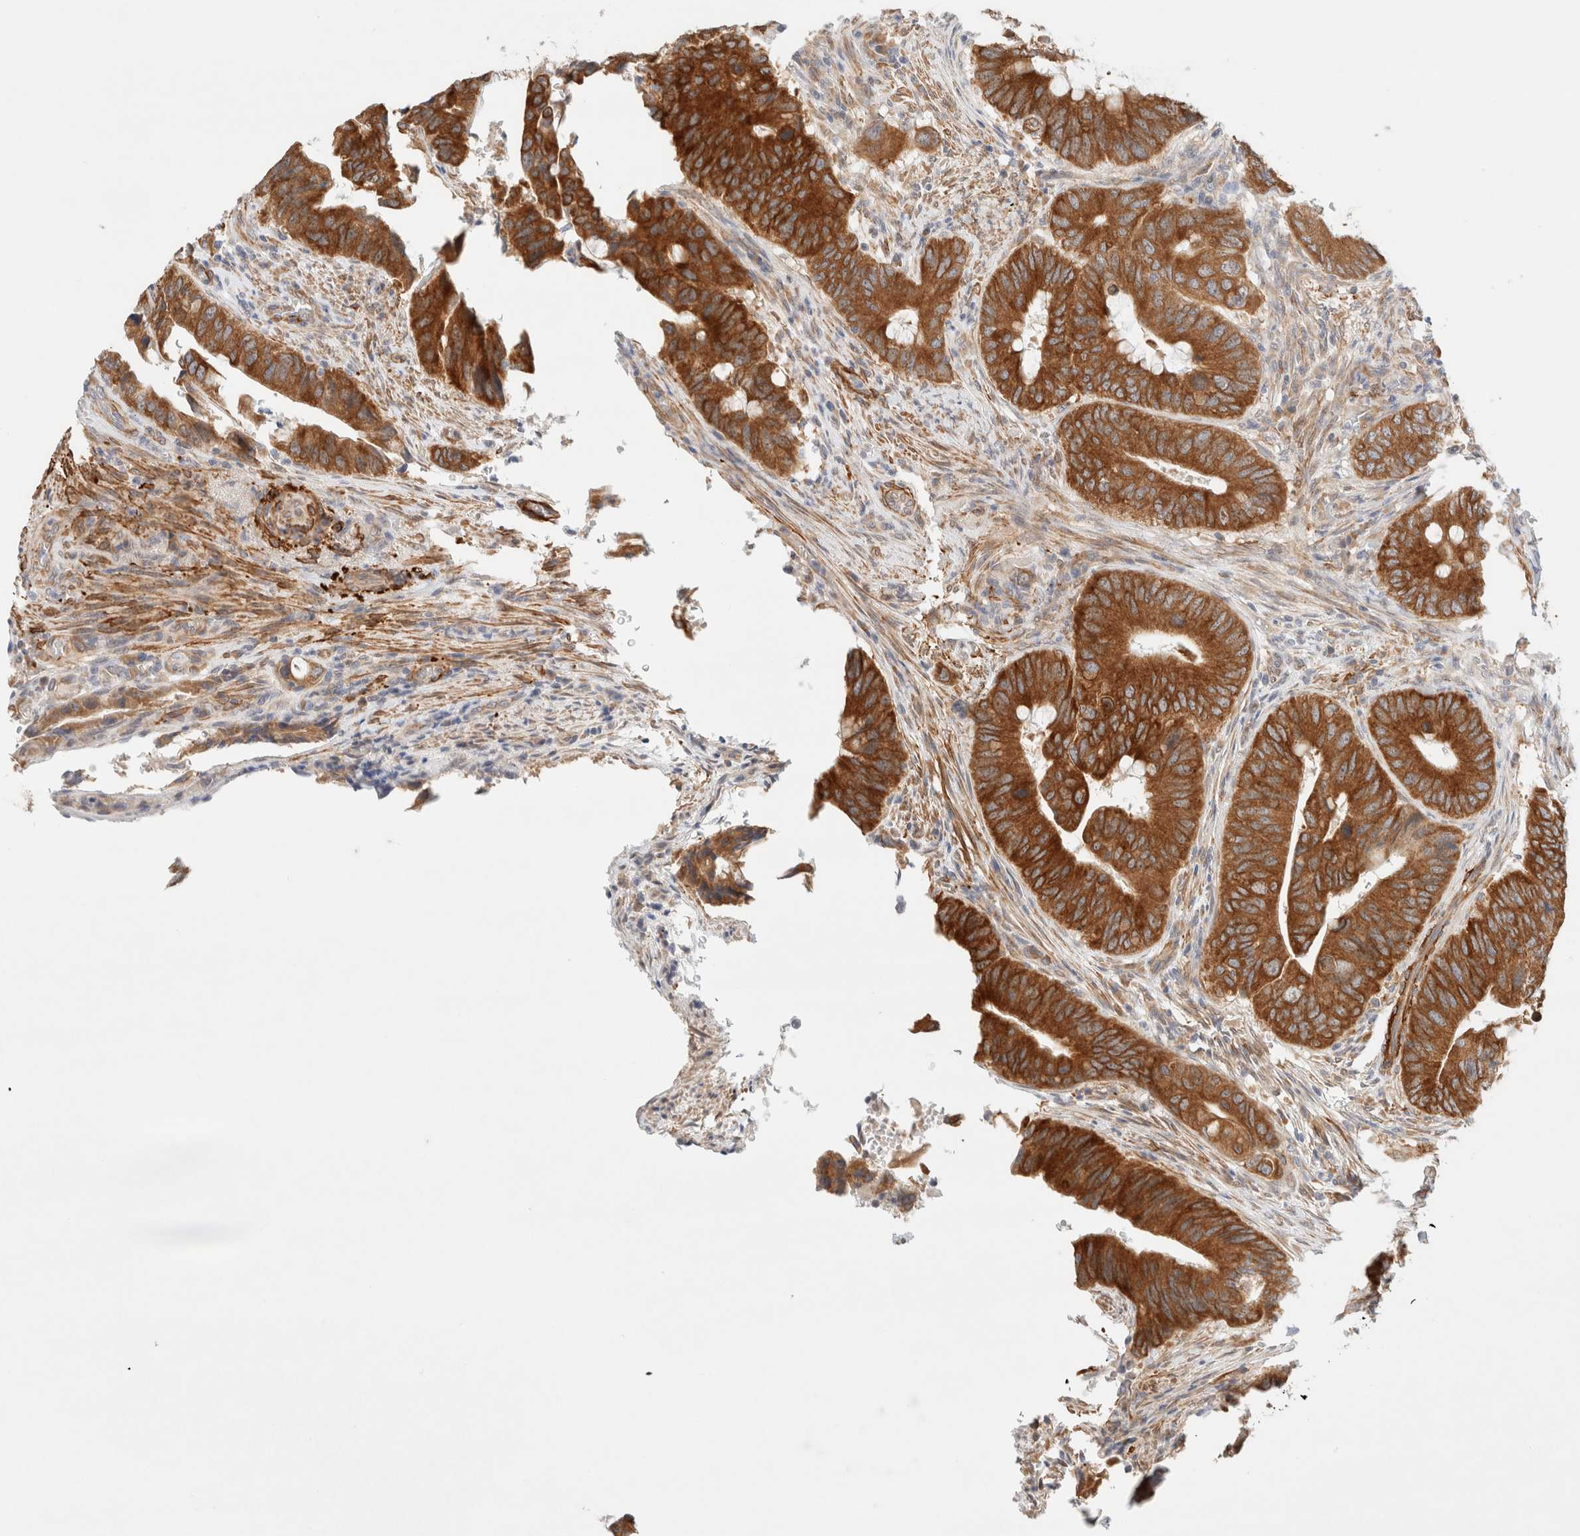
{"staining": {"intensity": "strong", "quantity": ">75%", "location": "cytoplasmic/membranous"}, "tissue": "colorectal cancer", "cell_type": "Tumor cells", "image_type": "cancer", "snomed": [{"axis": "morphology", "description": "Adenocarcinoma, NOS"}, {"axis": "topography", "description": "Colon"}], "caption": "Approximately >75% of tumor cells in human colorectal cancer reveal strong cytoplasmic/membranous protein expression as visualized by brown immunohistochemical staining.", "gene": "RRP15", "patient": {"sex": "male", "age": 71}}